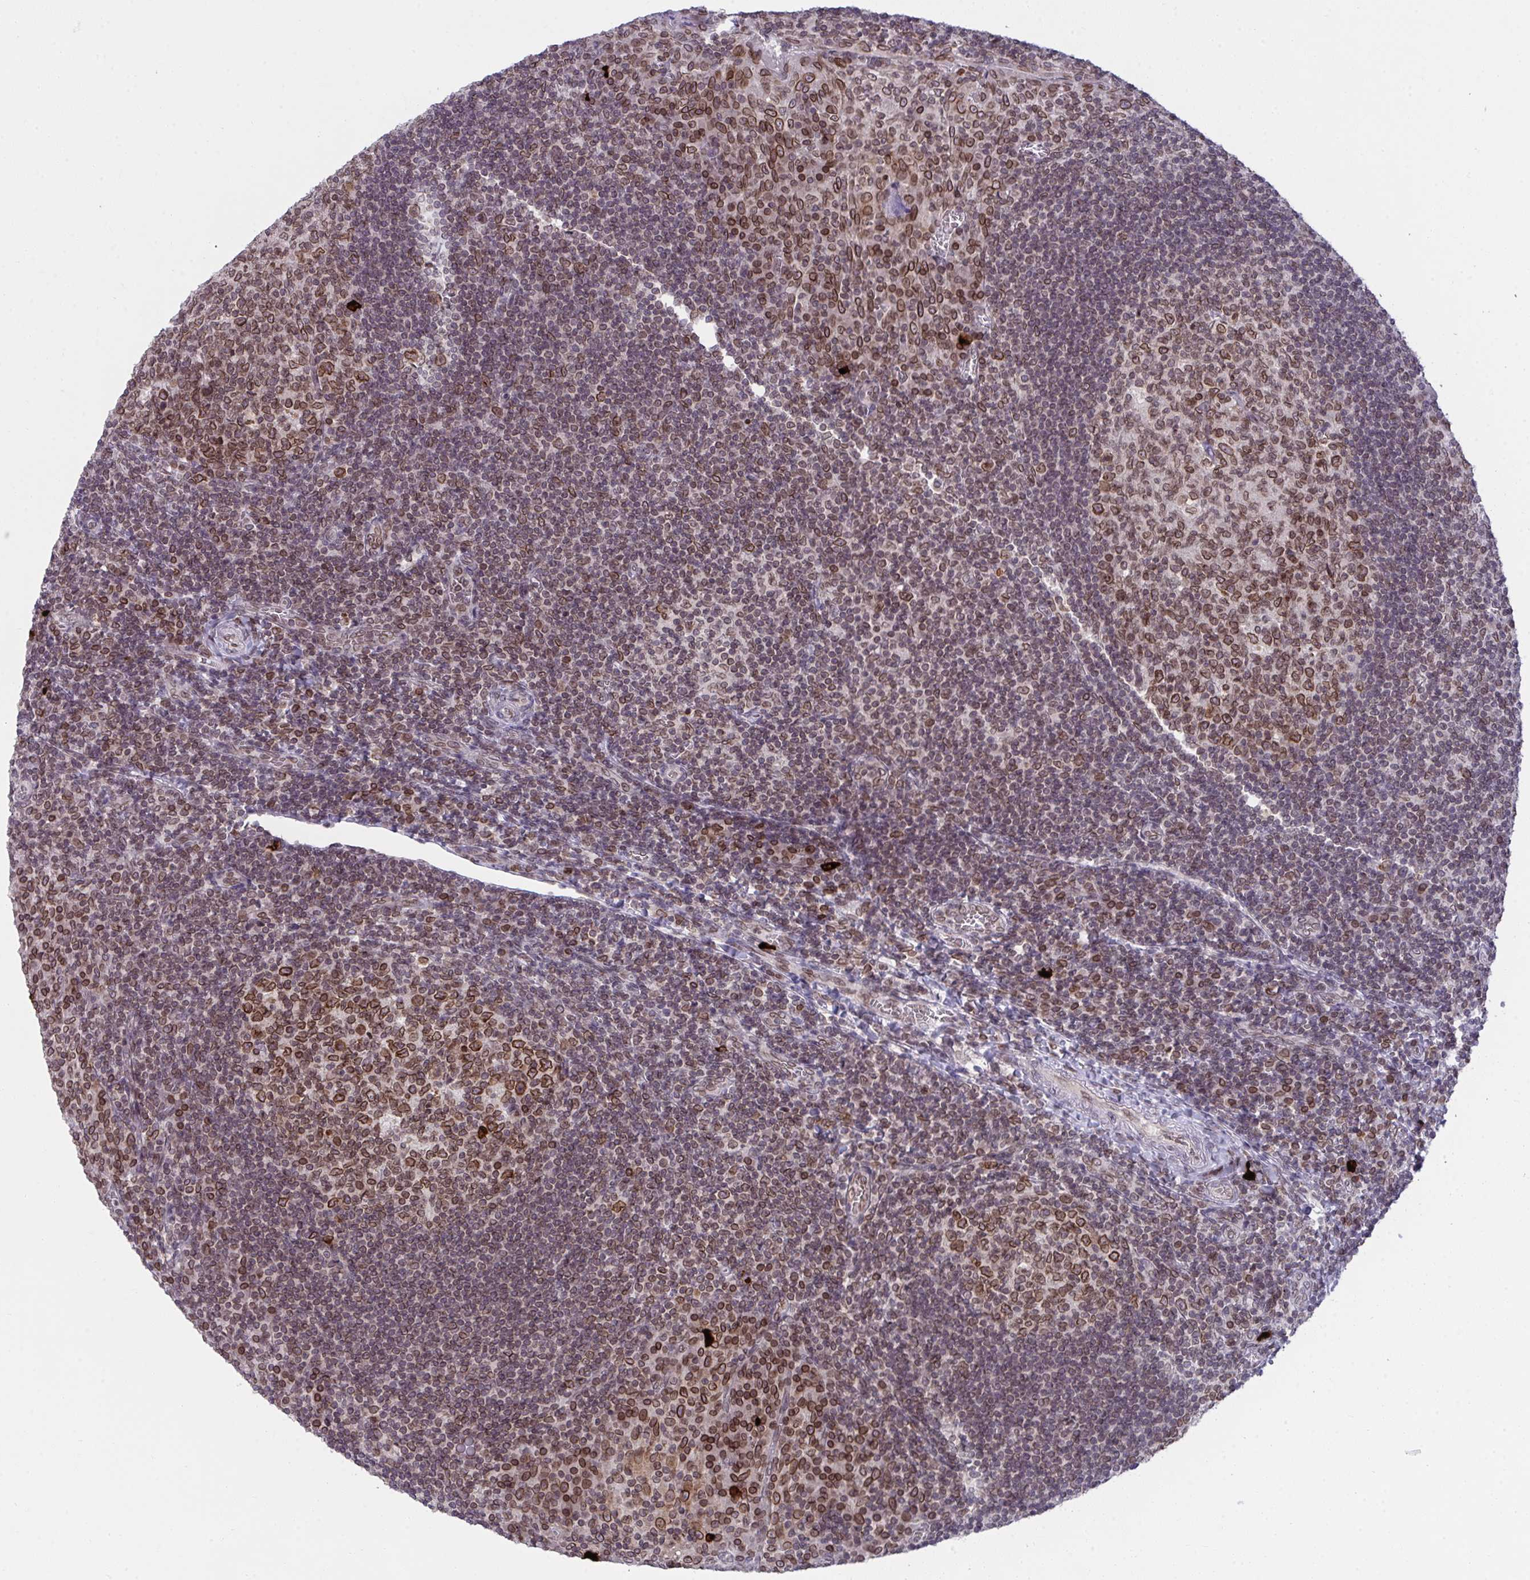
{"staining": {"intensity": "moderate", "quantity": ">75%", "location": "cytoplasmic/membranous,nuclear"}, "tissue": "tonsil", "cell_type": "Germinal center cells", "image_type": "normal", "snomed": [{"axis": "morphology", "description": "Normal tissue, NOS"}, {"axis": "topography", "description": "Tonsil"}], "caption": "Unremarkable tonsil demonstrates moderate cytoplasmic/membranous,nuclear staining in approximately >75% of germinal center cells, visualized by immunohistochemistry. Nuclei are stained in blue.", "gene": "RANBP2", "patient": {"sex": "male", "age": 17}}